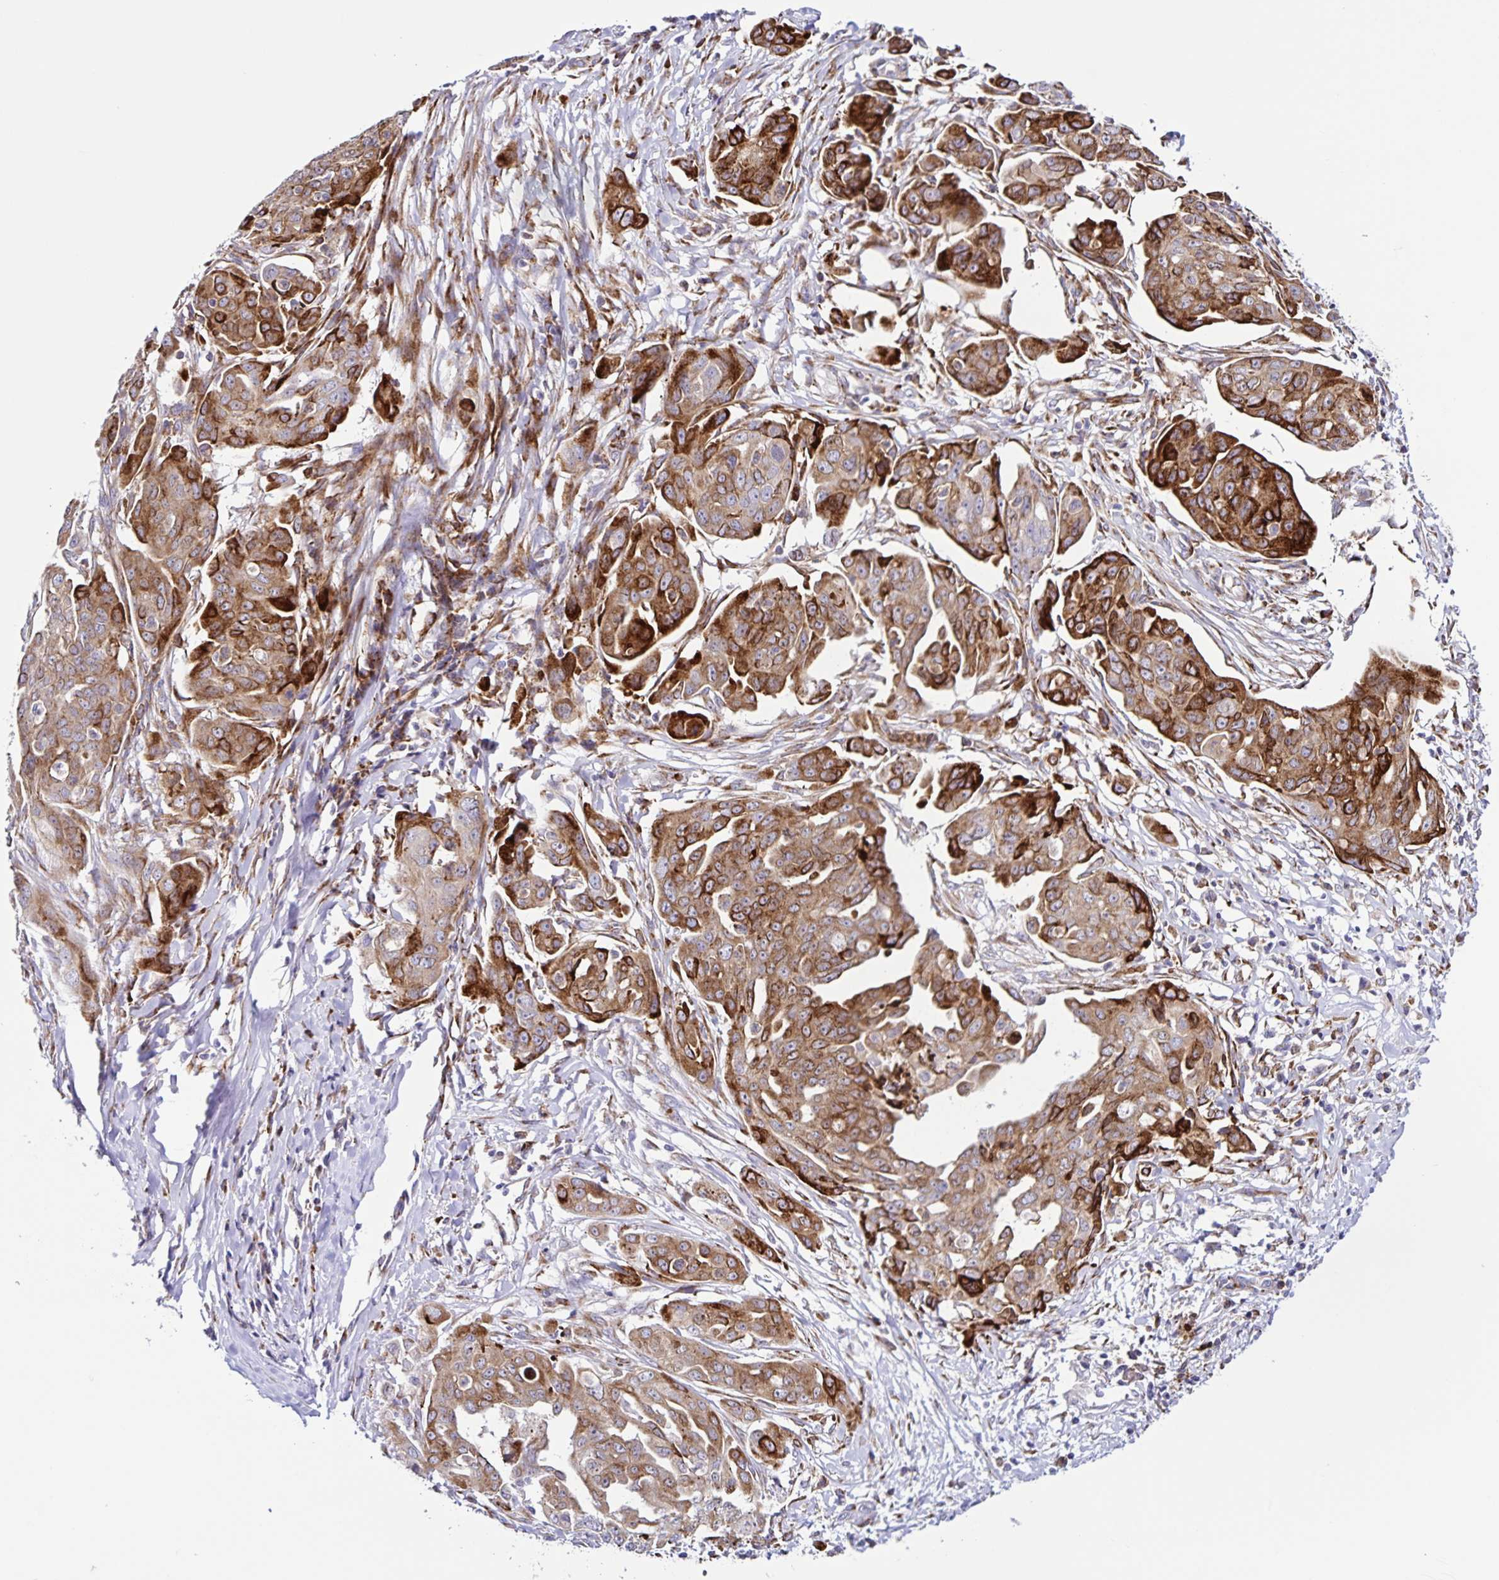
{"staining": {"intensity": "strong", "quantity": "25%-75%", "location": "cytoplasmic/membranous"}, "tissue": "ovarian cancer", "cell_type": "Tumor cells", "image_type": "cancer", "snomed": [{"axis": "morphology", "description": "Carcinoma, endometroid"}, {"axis": "topography", "description": "Ovary"}], "caption": "IHC micrograph of human endometroid carcinoma (ovarian) stained for a protein (brown), which displays high levels of strong cytoplasmic/membranous positivity in approximately 25%-75% of tumor cells.", "gene": "OSBPL5", "patient": {"sex": "female", "age": 70}}